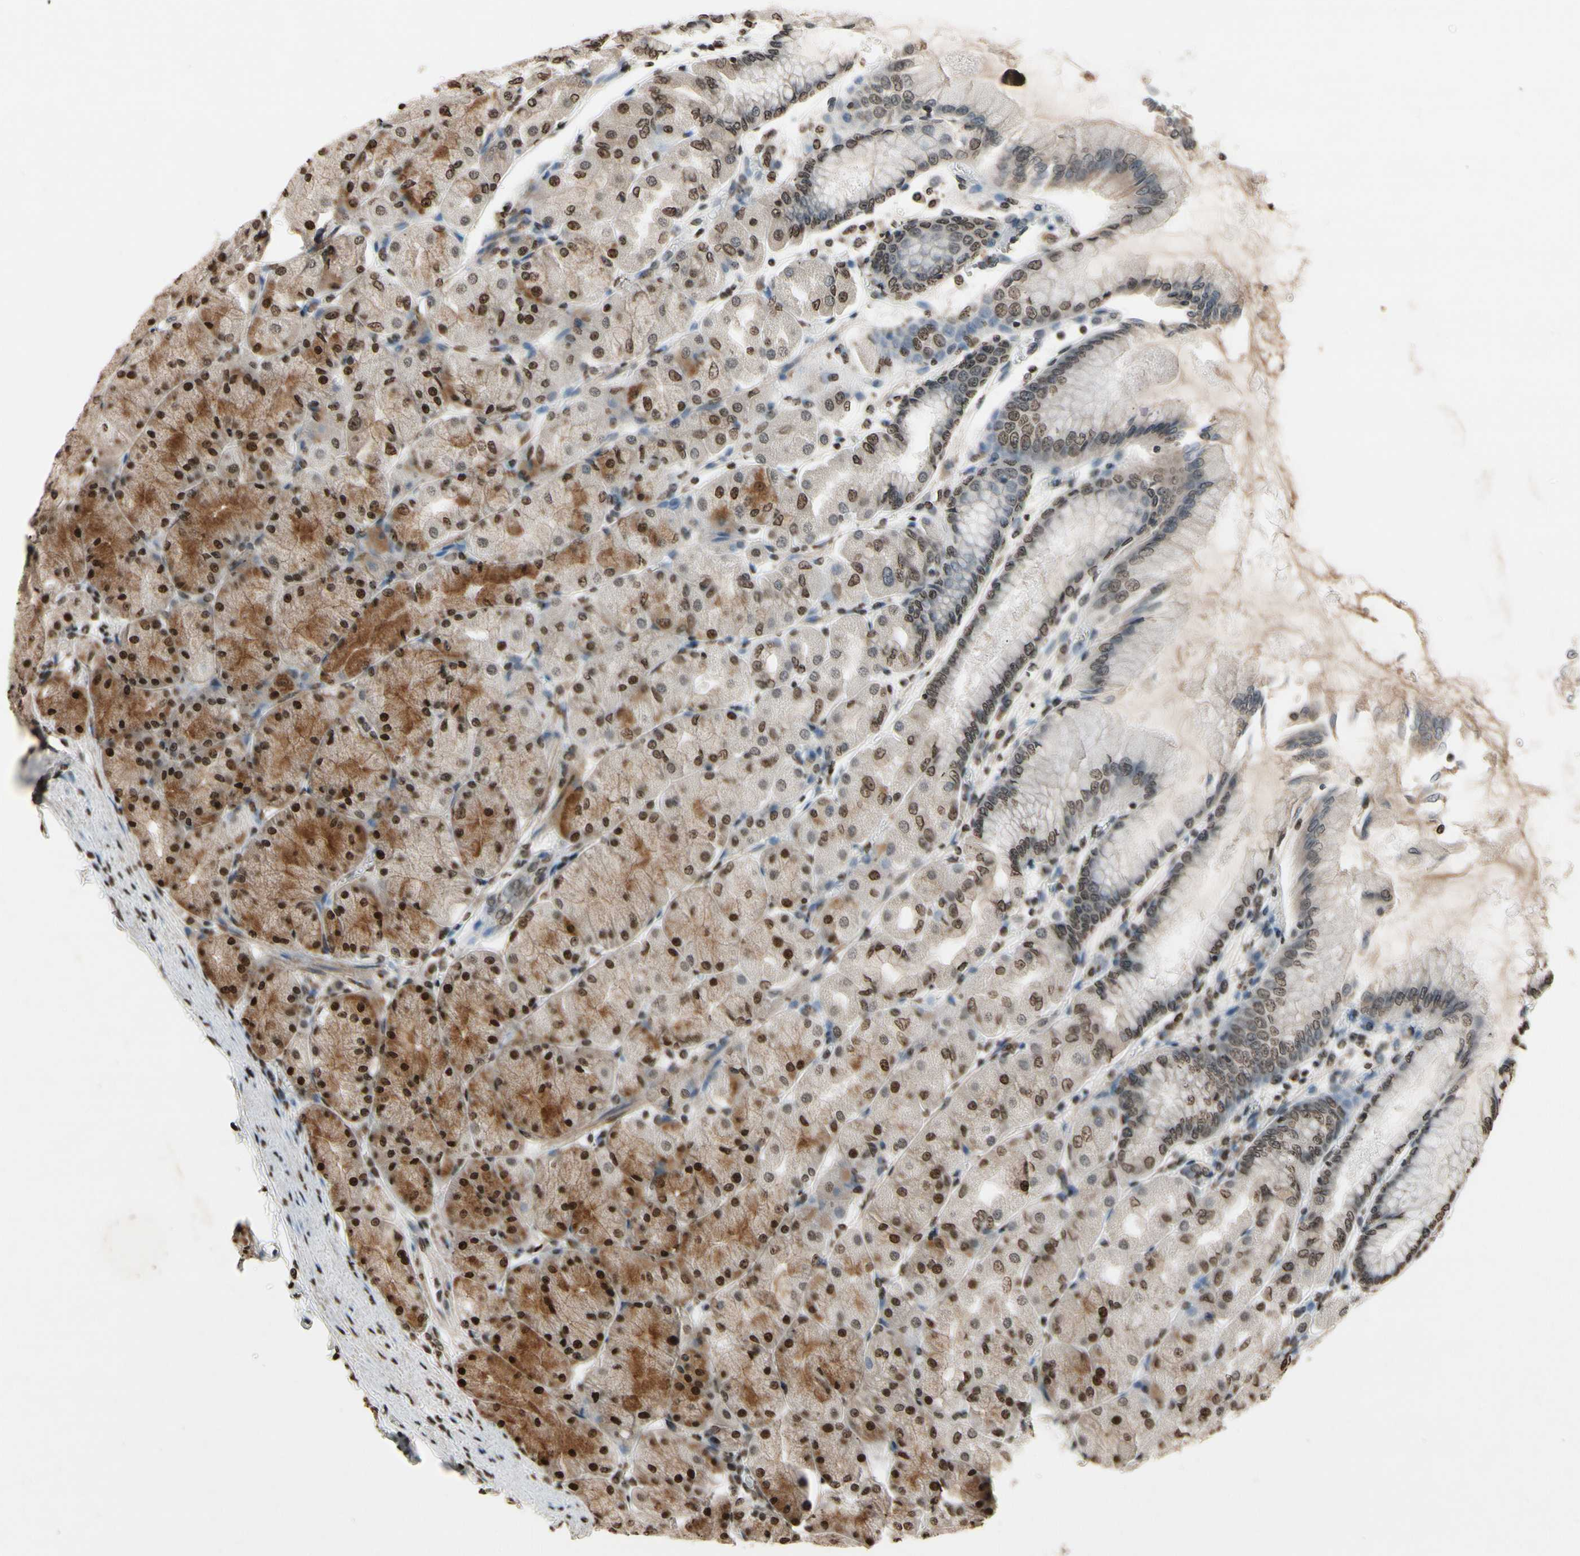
{"staining": {"intensity": "strong", "quantity": ">75%", "location": "nuclear"}, "tissue": "stomach", "cell_type": "Glandular cells", "image_type": "normal", "snomed": [{"axis": "morphology", "description": "Normal tissue, NOS"}, {"axis": "topography", "description": "Stomach, upper"}], "caption": "Immunohistochemistry staining of normal stomach, which displays high levels of strong nuclear positivity in about >75% of glandular cells indicating strong nuclear protein positivity. The staining was performed using DAB (3,3'-diaminobenzidine) (brown) for protein detection and nuclei were counterstained in hematoxylin (blue).", "gene": "HIPK2", "patient": {"sex": "female", "age": 56}}